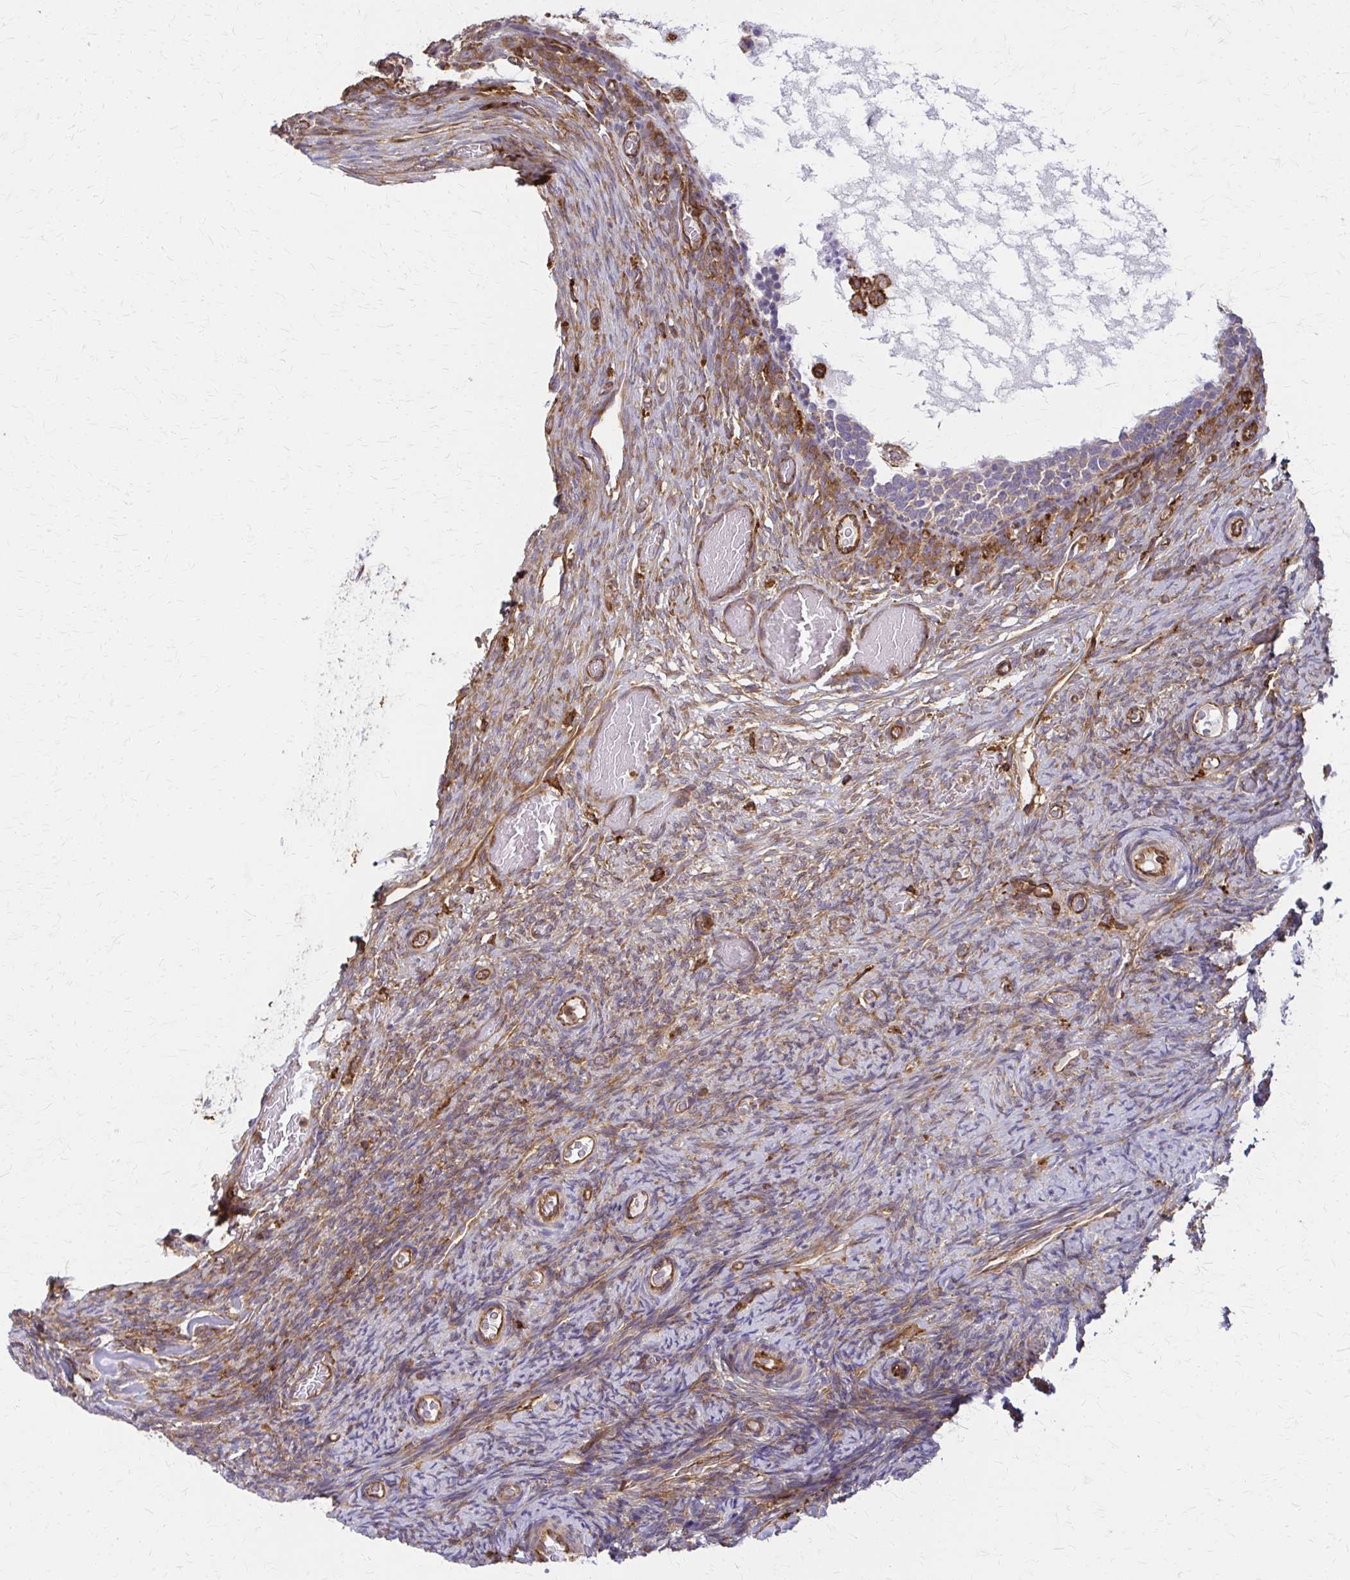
{"staining": {"intensity": "weak", "quantity": ">75%", "location": "cytoplasmic/membranous"}, "tissue": "ovary", "cell_type": "Follicle cells", "image_type": "normal", "snomed": [{"axis": "morphology", "description": "Normal tissue, NOS"}, {"axis": "topography", "description": "Ovary"}], "caption": "Protein staining of normal ovary shows weak cytoplasmic/membranous positivity in approximately >75% of follicle cells. The staining was performed using DAB, with brown indicating positive protein expression. Nuclei are stained blue with hematoxylin.", "gene": "WASF2", "patient": {"sex": "female", "age": 34}}